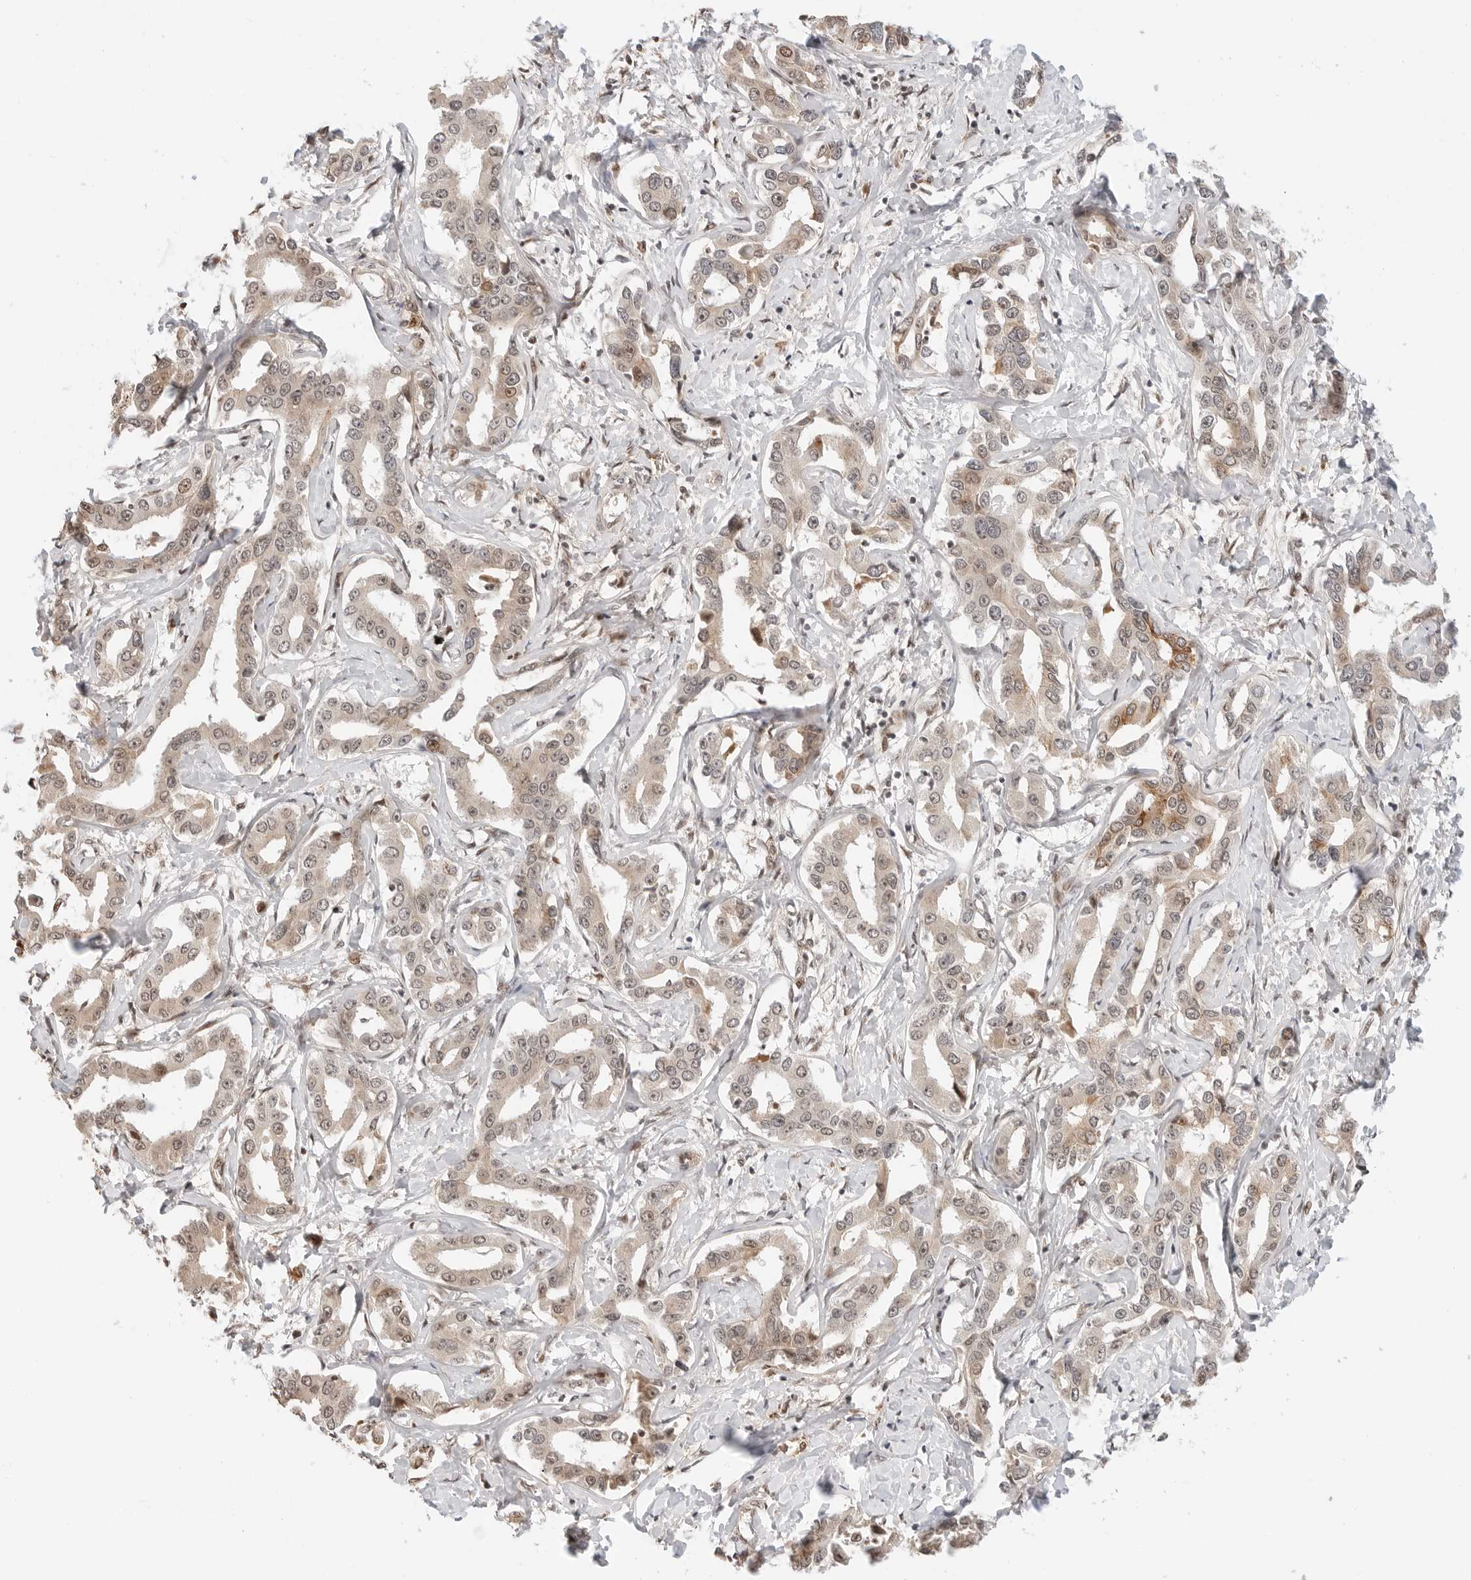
{"staining": {"intensity": "weak", "quantity": "25%-75%", "location": "cytoplasmic/membranous,nuclear"}, "tissue": "liver cancer", "cell_type": "Tumor cells", "image_type": "cancer", "snomed": [{"axis": "morphology", "description": "Cholangiocarcinoma"}, {"axis": "topography", "description": "Liver"}], "caption": "Brown immunohistochemical staining in liver cholangiocarcinoma reveals weak cytoplasmic/membranous and nuclear positivity in approximately 25%-75% of tumor cells.", "gene": "GEM", "patient": {"sex": "male", "age": 59}}